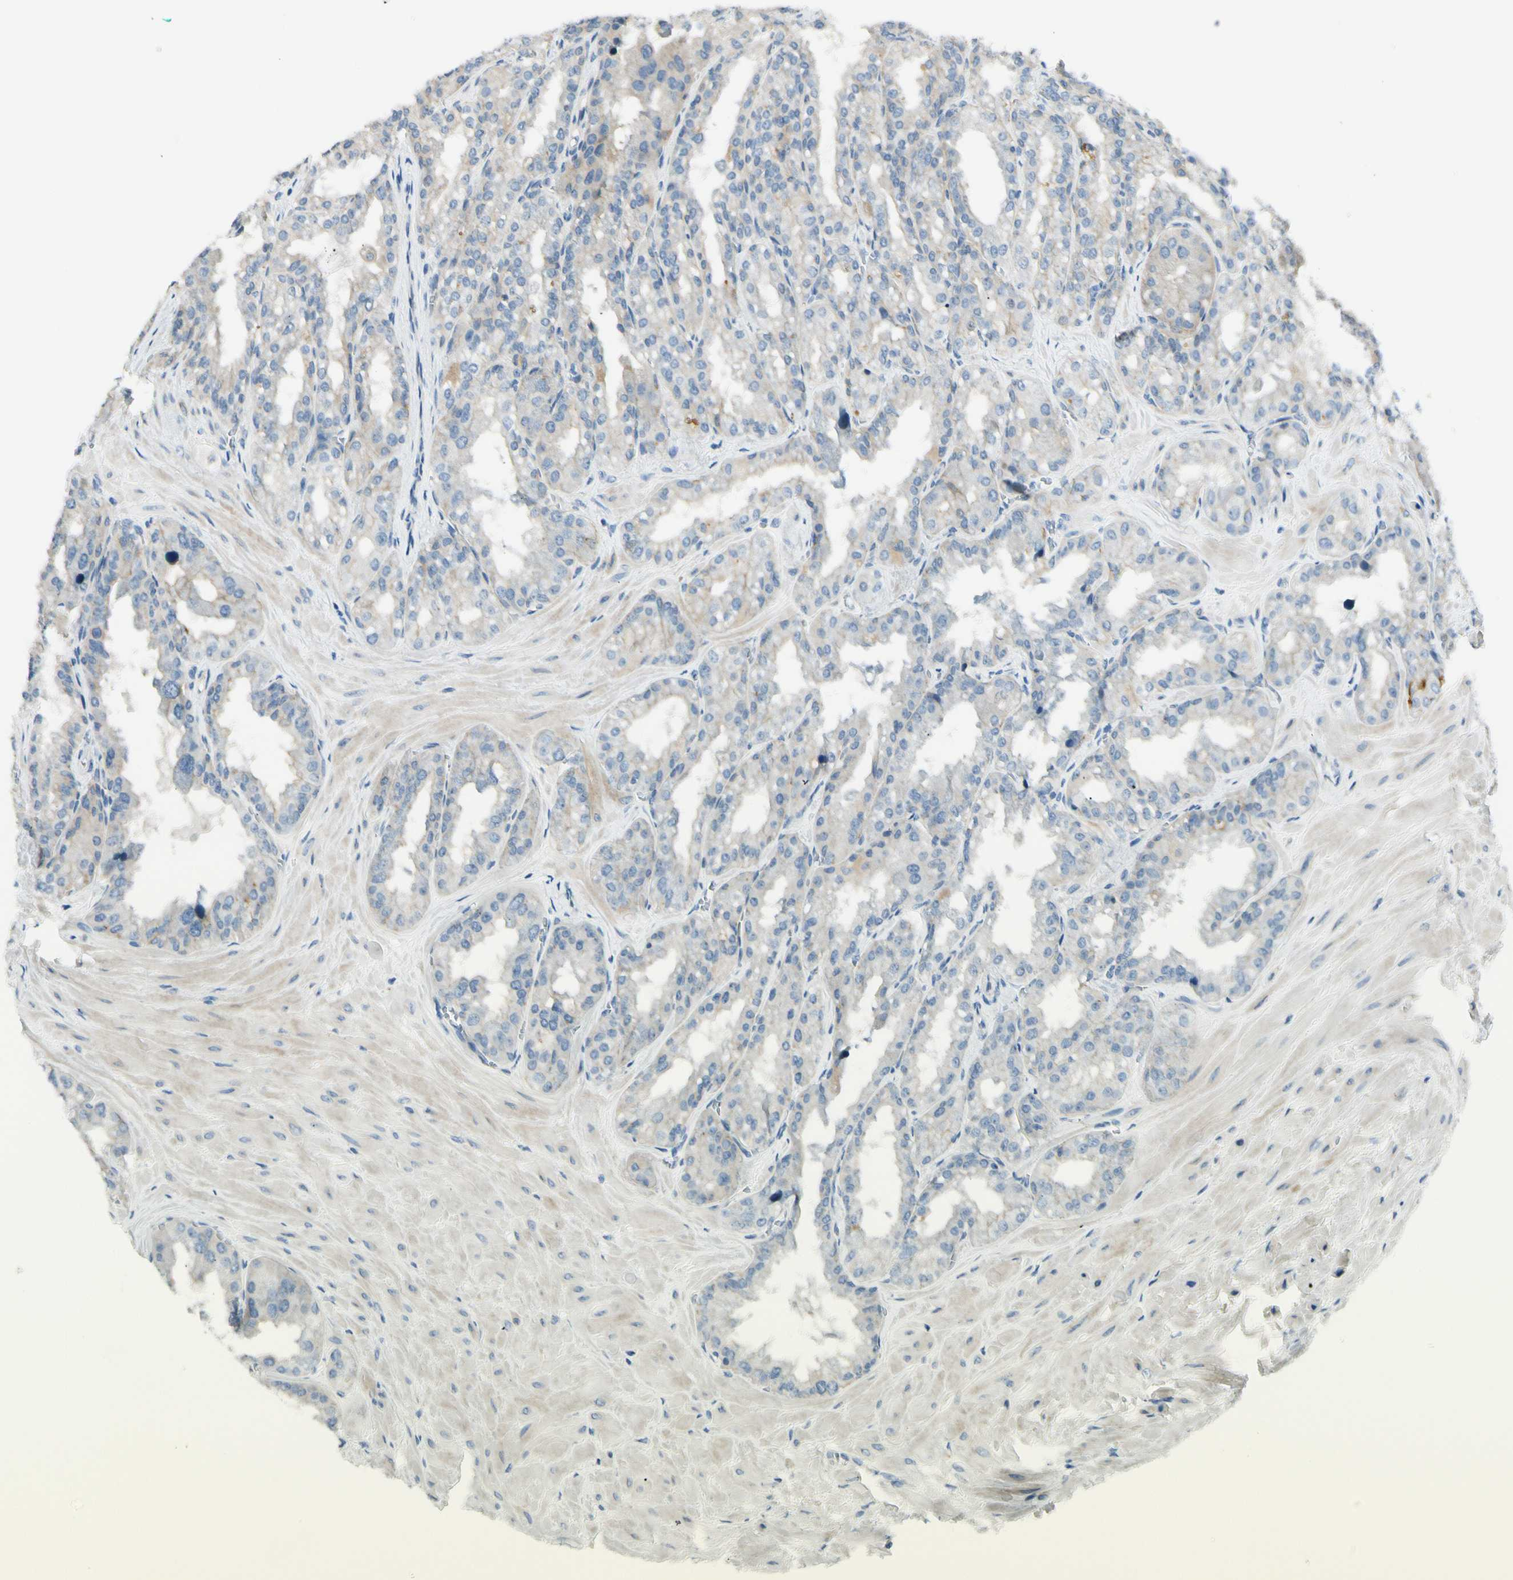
{"staining": {"intensity": "weak", "quantity": "<25%", "location": "cytoplasmic/membranous"}, "tissue": "seminal vesicle", "cell_type": "Glandular cells", "image_type": "normal", "snomed": [{"axis": "morphology", "description": "Normal tissue, NOS"}, {"axis": "topography", "description": "Prostate"}, {"axis": "topography", "description": "Seminal veicle"}], "caption": "DAB (3,3'-diaminobenzidine) immunohistochemical staining of normal human seminal vesicle demonstrates no significant positivity in glandular cells.", "gene": "GALNT5", "patient": {"sex": "male", "age": 51}}